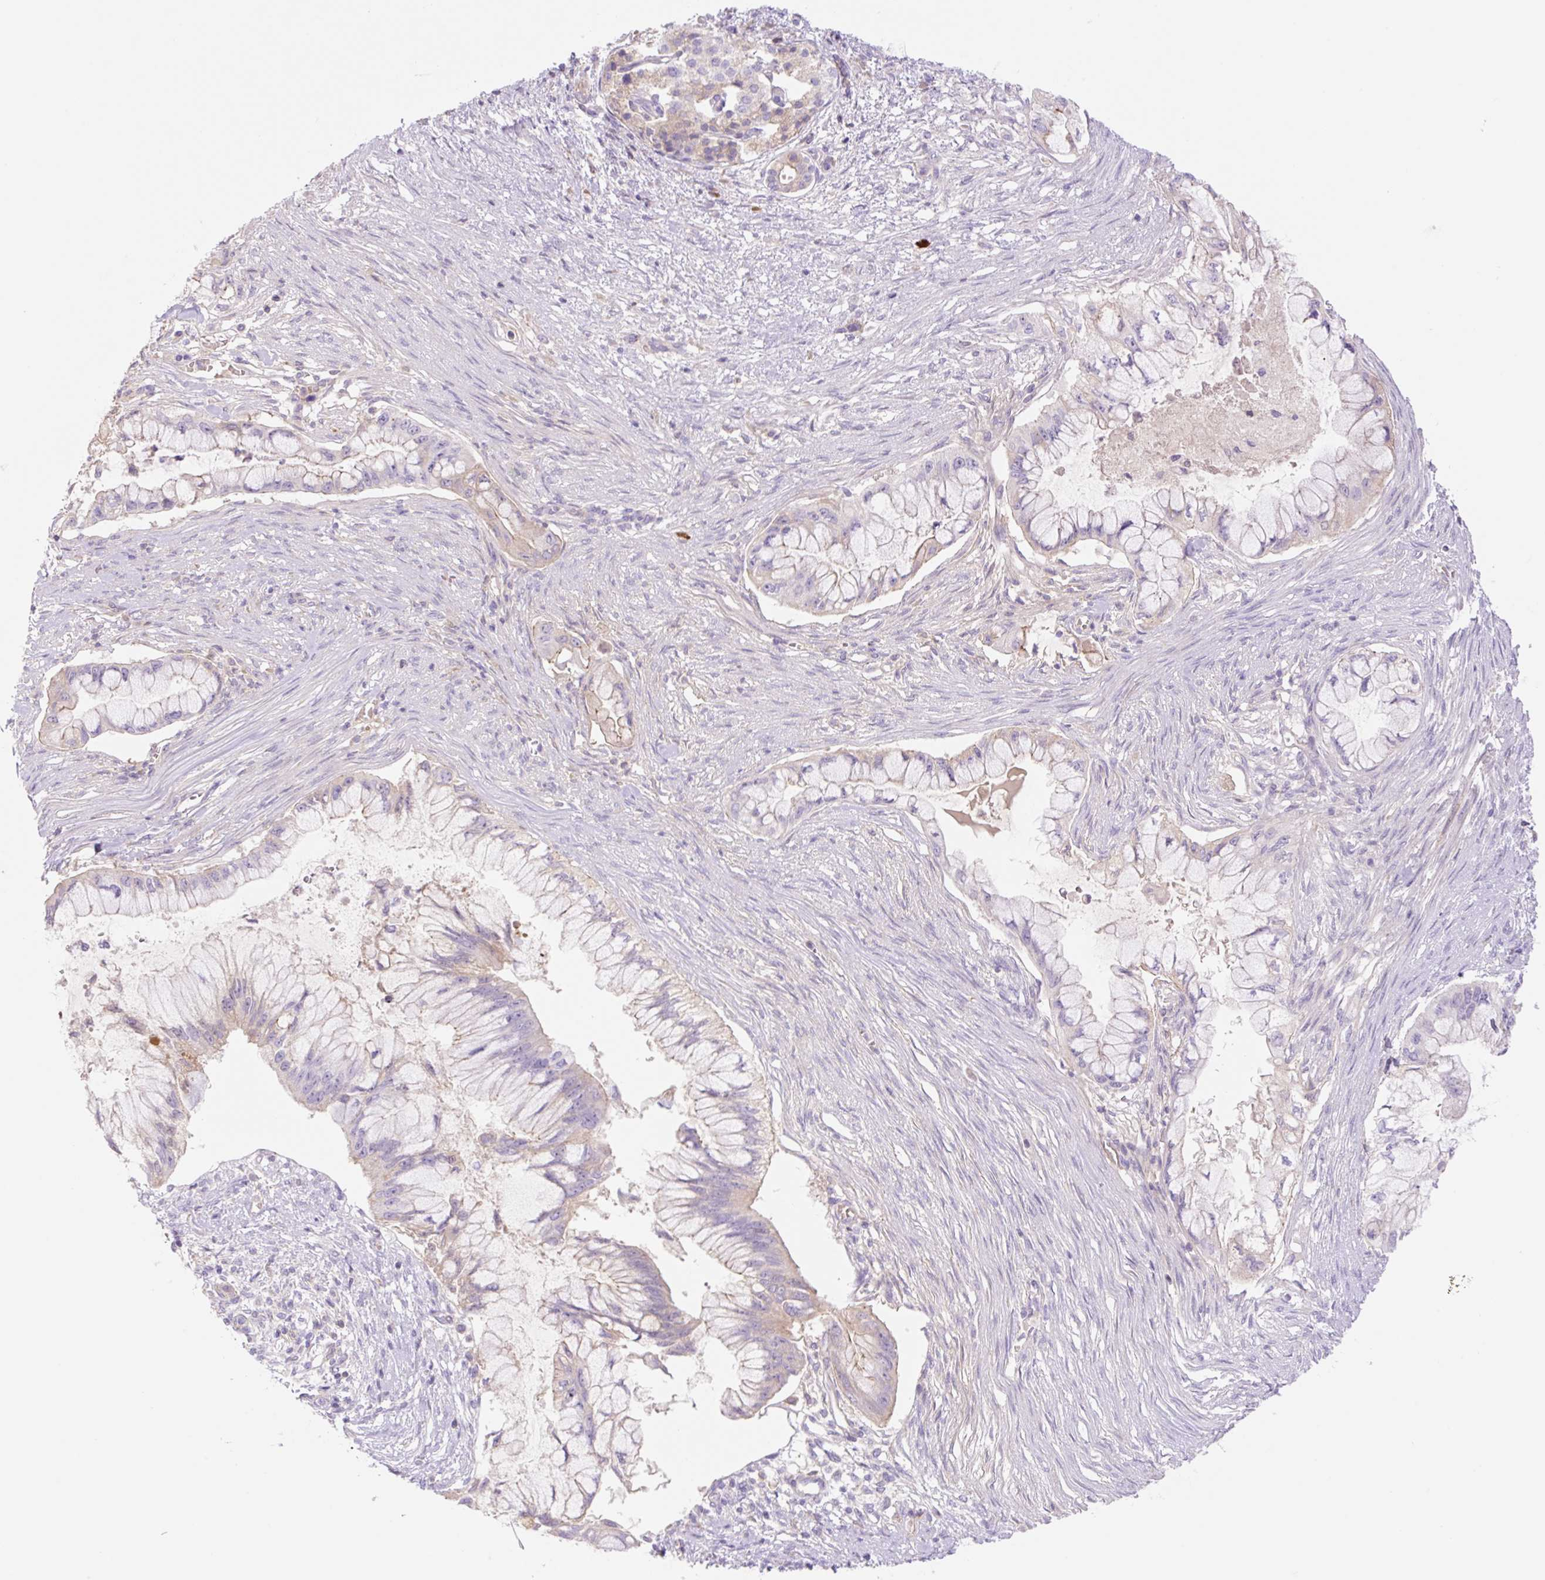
{"staining": {"intensity": "weak", "quantity": "<25%", "location": "cytoplasmic/membranous"}, "tissue": "pancreatic cancer", "cell_type": "Tumor cells", "image_type": "cancer", "snomed": [{"axis": "morphology", "description": "Adenocarcinoma, NOS"}, {"axis": "topography", "description": "Pancreas"}], "caption": "This is an immunohistochemistry histopathology image of pancreatic cancer. There is no expression in tumor cells.", "gene": "DENND5A", "patient": {"sex": "male", "age": 48}}